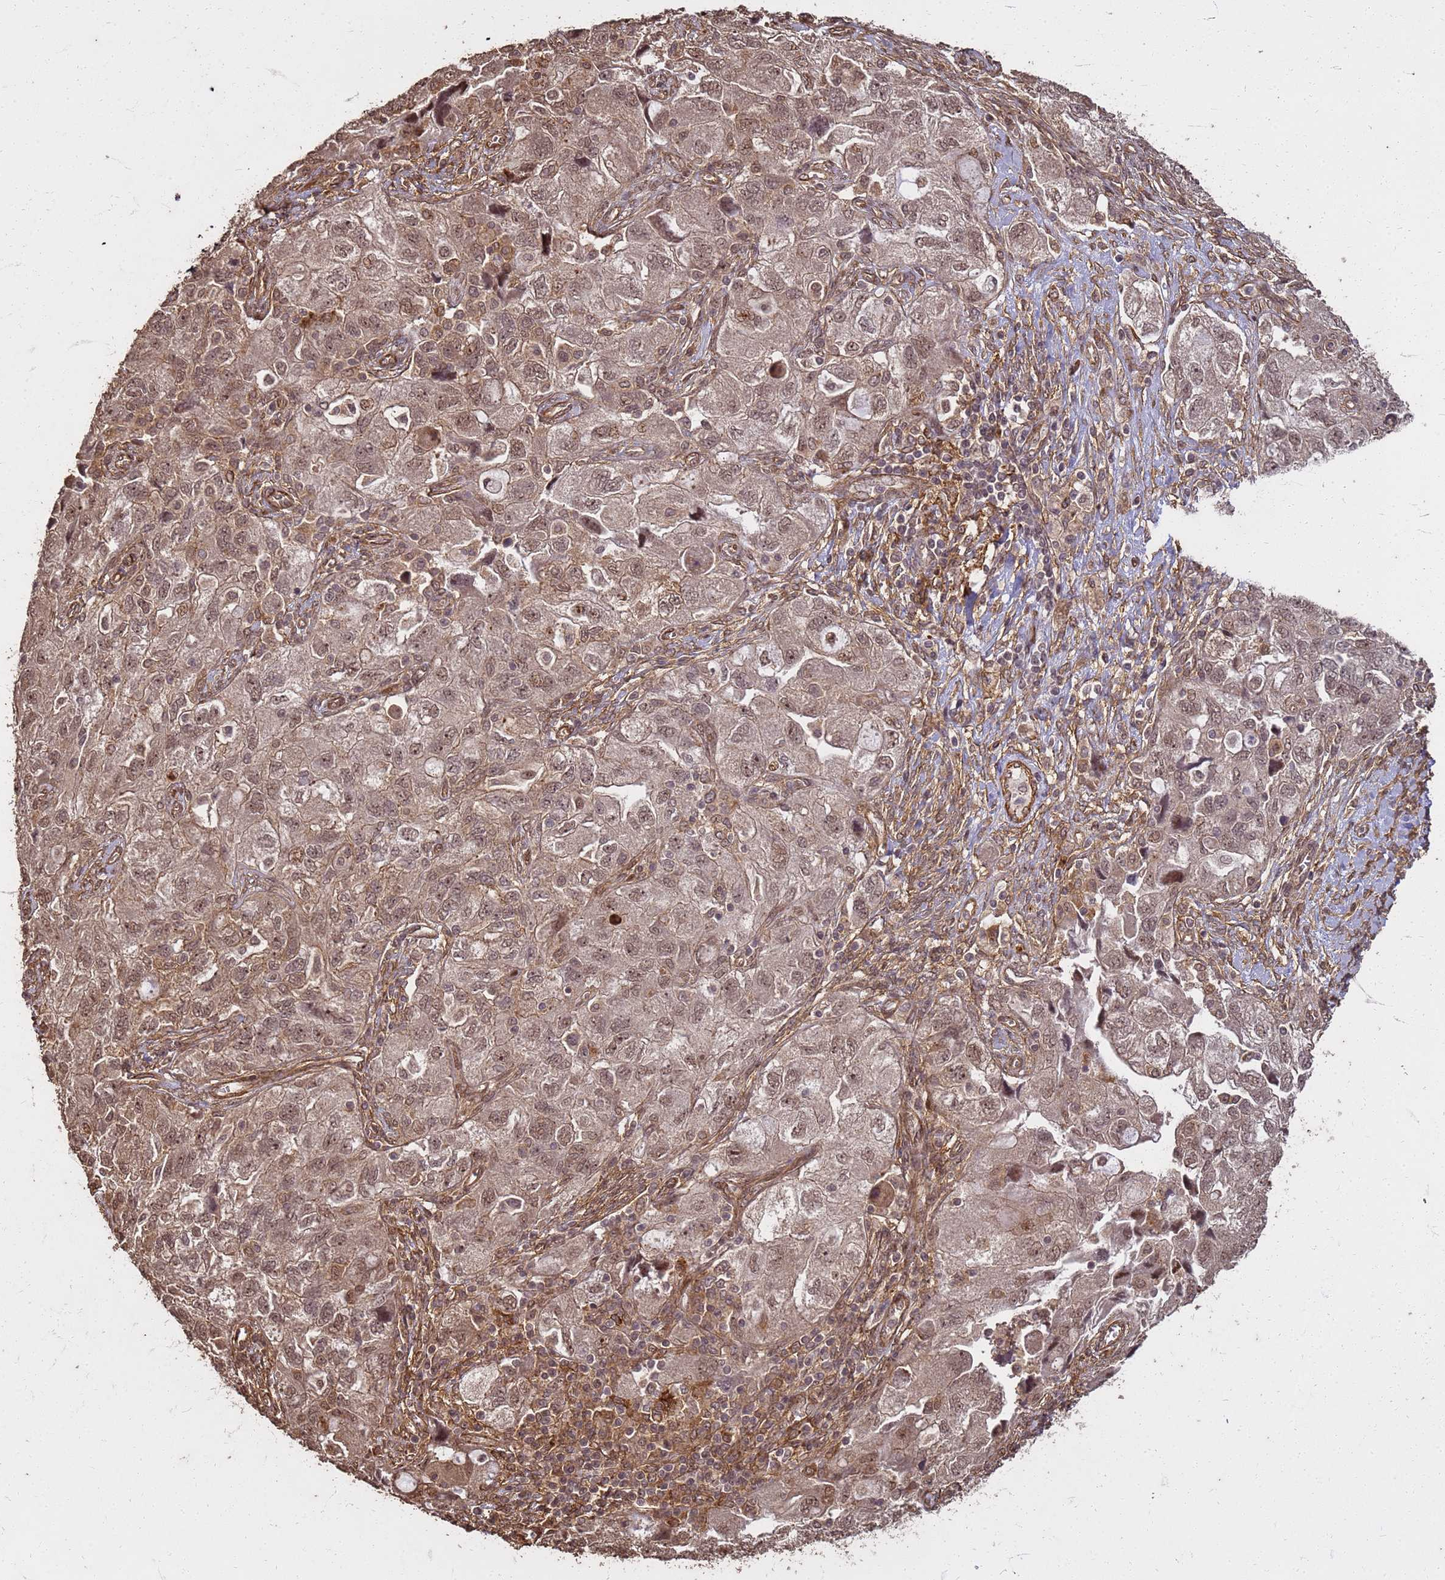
{"staining": {"intensity": "weak", "quantity": ">75%", "location": "nuclear"}, "tissue": "ovarian cancer", "cell_type": "Tumor cells", "image_type": "cancer", "snomed": [{"axis": "morphology", "description": "Carcinoma, NOS"}, {"axis": "morphology", "description": "Cystadenocarcinoma, serous, NOS"}, {"axis": "topography", "description": "Ovary"}], "caption": "A micrograph of ovarian cancer (serous cystadenocarcinoma) stained for a protein exhibits weak nuclear brown staining in tumor cells. Nuclei are stained in blue.", "gene": "KIF26A", "patient": {"sex": "female", "age": 69}}